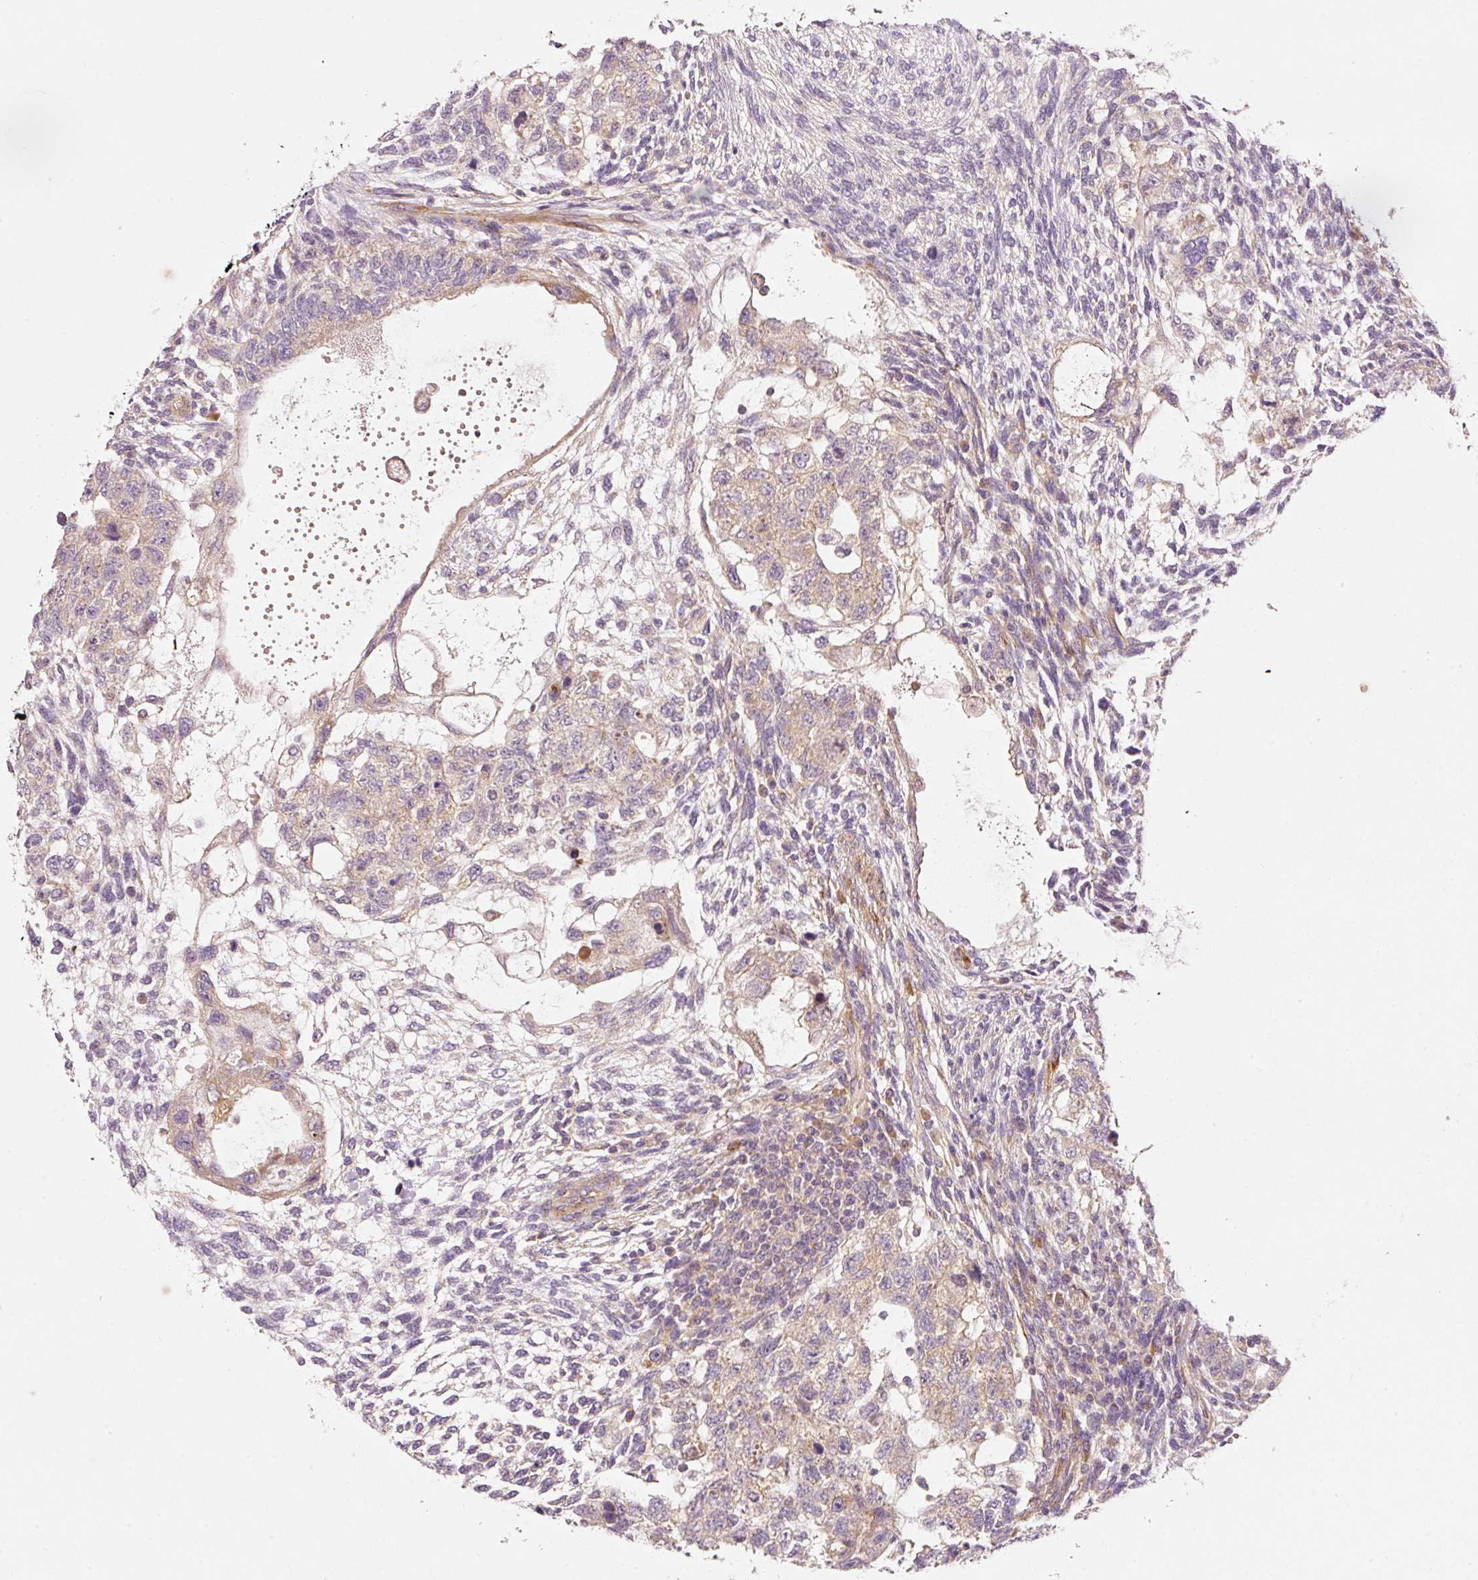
{"staining": {"intensity": "weak", "quantity": ">75%", "location": "cytoplasmic/membranous"}, "tissue": "testis cancer", "cell_type": "Tumor cells", "image_type": "cancer", "snomed": [{"axis": "morphology", "description": "Normal tissue, NOS"}, {"axis": "morphology", "description": "Carcinoma, Embryonal, NOS"}, {"axis": "topography", "description": "Testis"}], "caption": "Immunohistochemistry (IHC) image of testis cancer stained for a protein (brown), which displays low levels of weak cytoplasmic/membranous expression in about >75% of tumor cells.", "gene": "RNF167", "patient": {"sex": "male", "age": 36}}